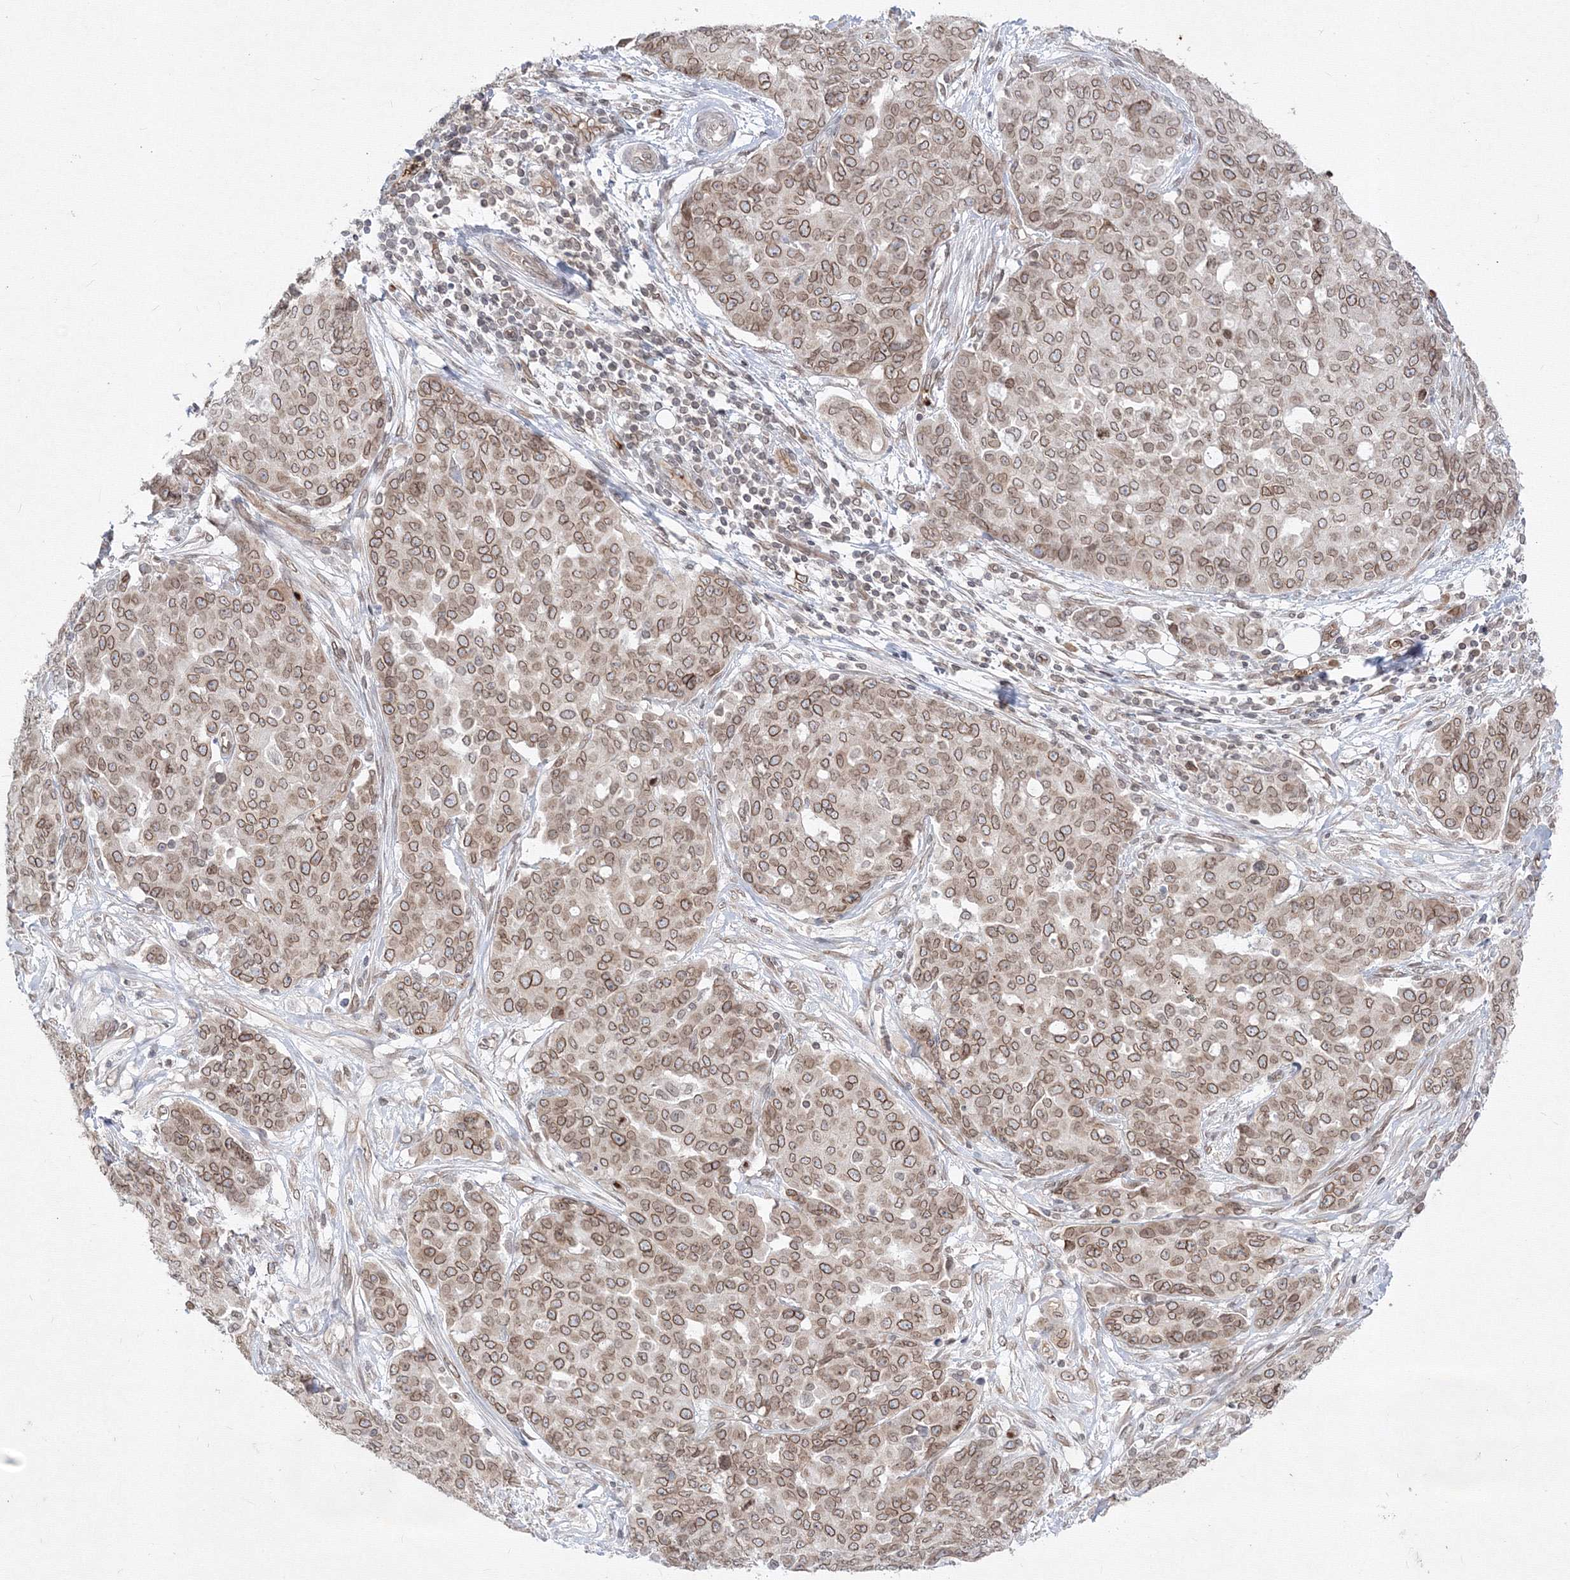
{"staining": {"intensity": "weak", "quantity": ">75%", "location": "cytoplasmic/membranous,nuclear"}, "tissue": "ovarian cancer", "cell_type": "Tumor cells", "image_type": "cancer", "snomed": [{"axis": "morphology", "description": "Cystadenocarcinoma, serous, NOS"}, {"axis": "topography", "description": "Soft tissue"}, {"axis": "topography", "description": "Ovary"}], "caption": "Ovarian cancer (serous cystadenocarcinoma) tissue demonstrates weak cytoplasmic/membranous and nuclear expression in approximately >75% of tumor cells, visualized by immunohistochemistry.", "gene": "DNAJB2", "patient": {"sex": "female", "age": 57}}